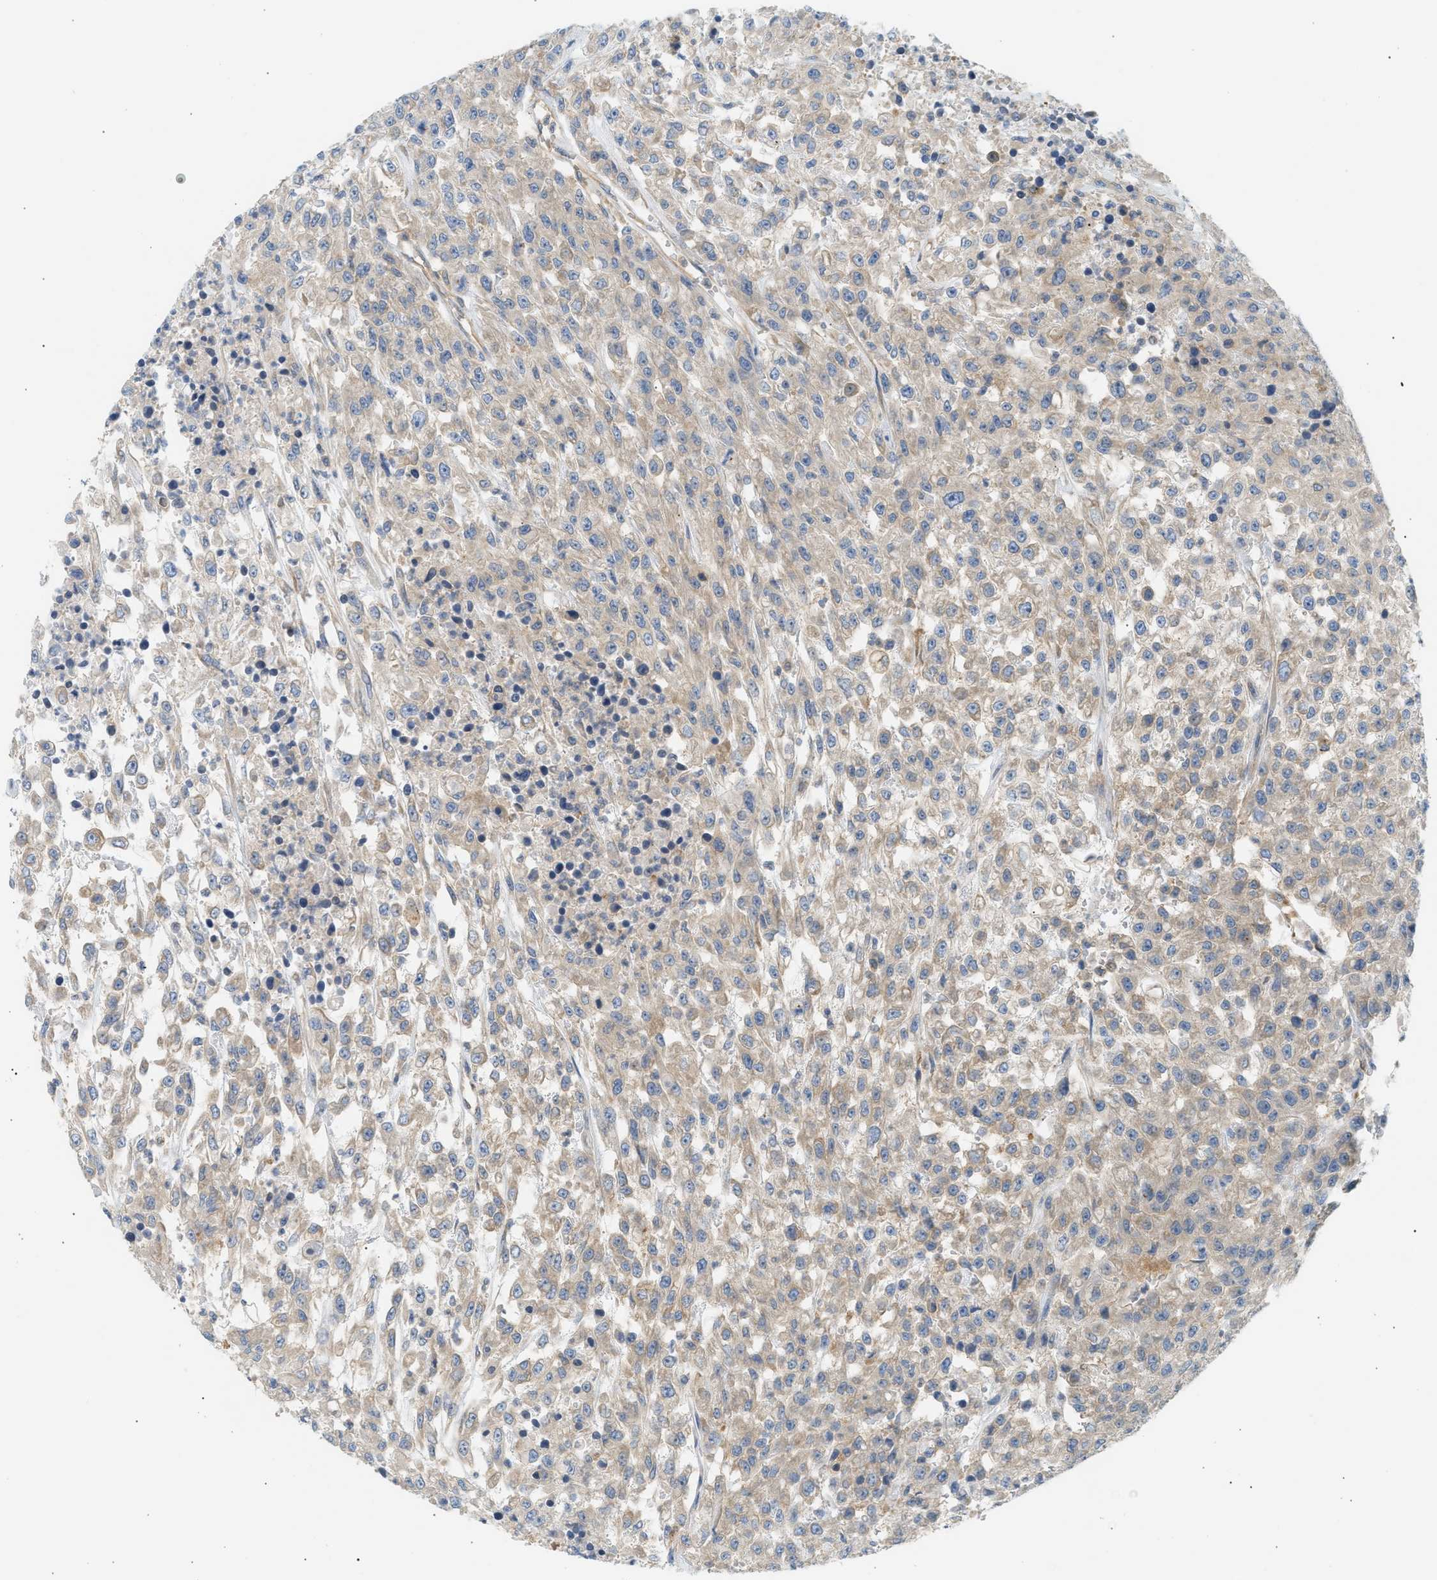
{"staining": {"intensity": "weak", "quantity": ">75%", "location": "cytoplasmic/membranous"}, "tissue": "urothelial cancer", "cell_type": "Tumor cells", "image_type": "cancer", "snomed": [{"axis": "morphology", "description": "Urothelial carcinoma, High grade"}, {"axis": "topography", "description": "Urinary bladder"}], "caption": "Tumor cells demonstrate weak cytoplasmic/membranous expression in approximately >75% of cells in urothelial cancer. (brown staining indicates protein expression, while blue staining denotes nuclei).", "gene": "PAFAH1B1", "patient": {"sex": "male", "age": 46}}